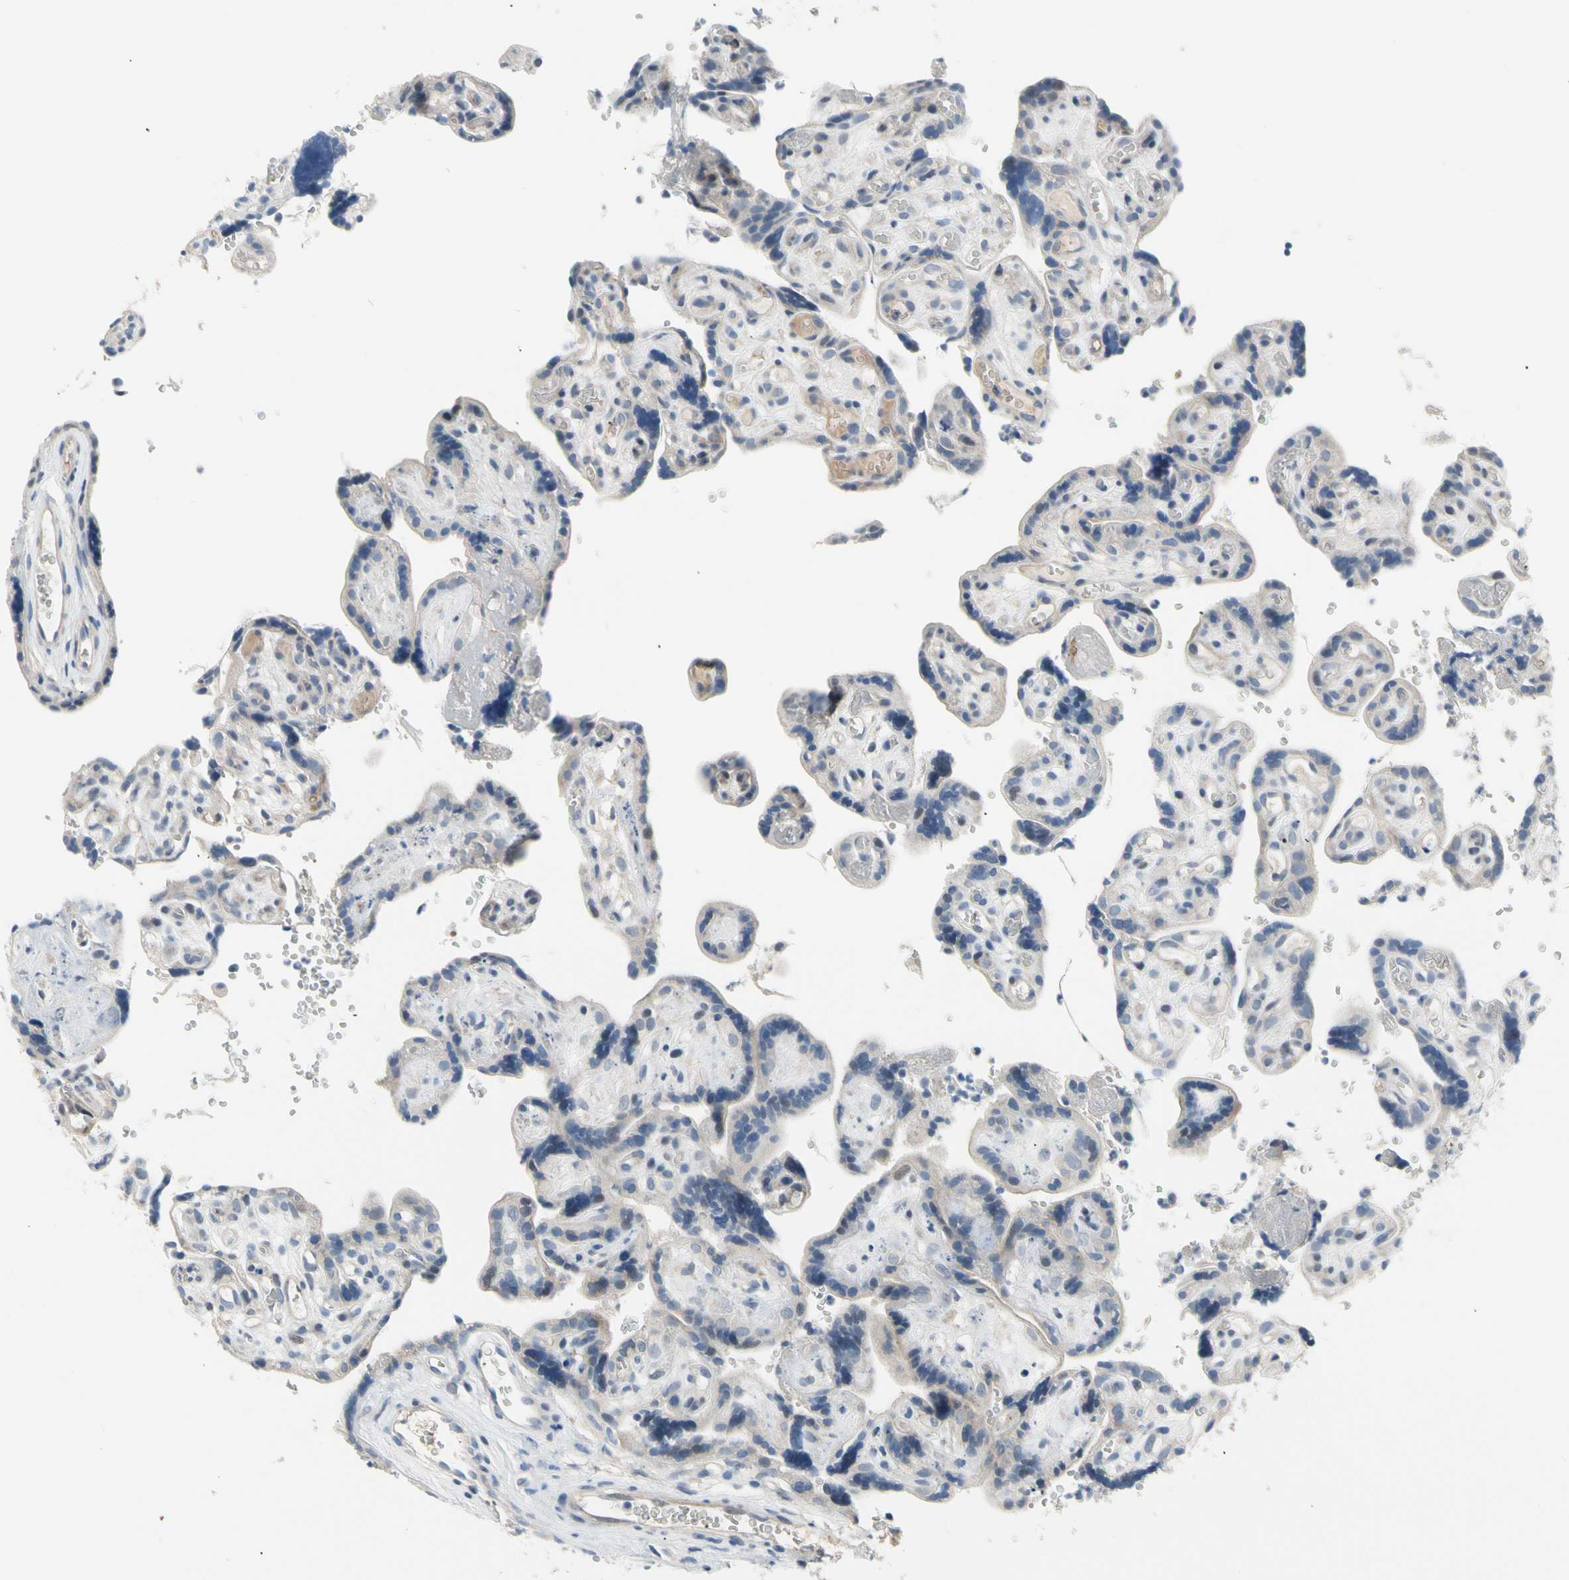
{"staining": {"intensity": "moderate", "quantity": "<25%", "location": "cytoplasmic/membranous"}, "tissue": "placenta", "cell_type": "Trophoblastic cells", "image_type": "normal", "snomed": [{"axis": "morphology", "description": "Normal tissue, NOS"}, {"axis": "topography", "description": "Placenta"}], "caption": "Trophoblastic cells show low levels of moderate cytoplasmic/membranous staining in about <25% of cells in unremarkable human placenta. (DAB IHC, brown staining for protein, blue staining for nuclei).", "gene": "NFASC", "patient": {"sex": "female", "age": 30}}